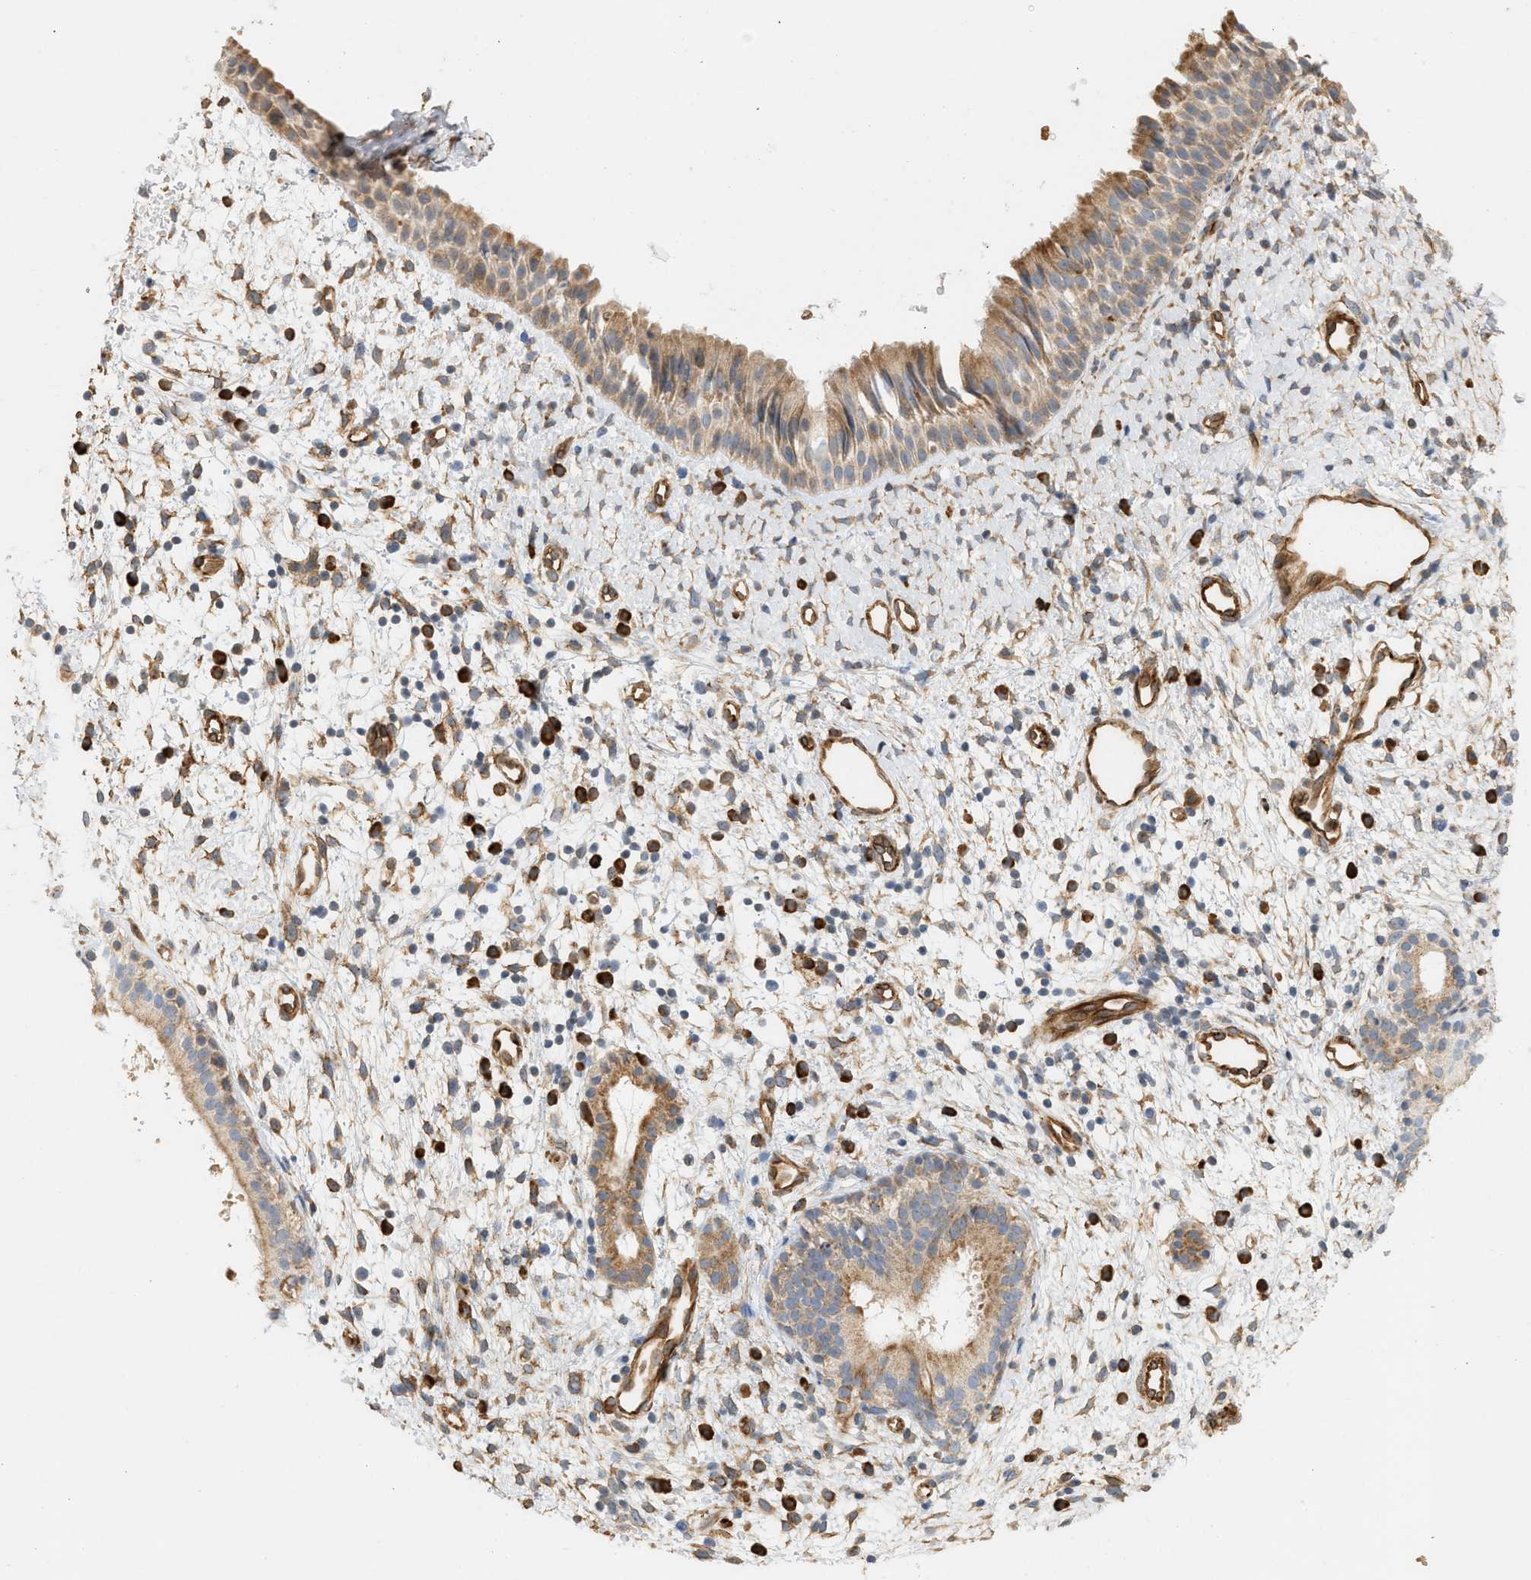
{"staining": {"intensity": "moderate", "quantity": ">75%", "location": "cytoplasmic/membranous"}, "tissue": "nasopharynx", "cell_type": "Respiratory epithelial cells", "image_type": "normal", "snomed": [{"axis": "morphology", "description": "Normal tissue, NOS"}, {"axis": "topography", "description": "Nasopharynx"}], "caption": "This photomicrograph reveals normal nasopharynx stained with immunohistochemistry to label a protein in brown. The cytoplasmic/membranous of respiratory epithelial cells show moderate positivity for the protein. Nuclei are counter-stained blue.", "gene": "SVOP", "patient": {"sex": "male", "age": 22}}